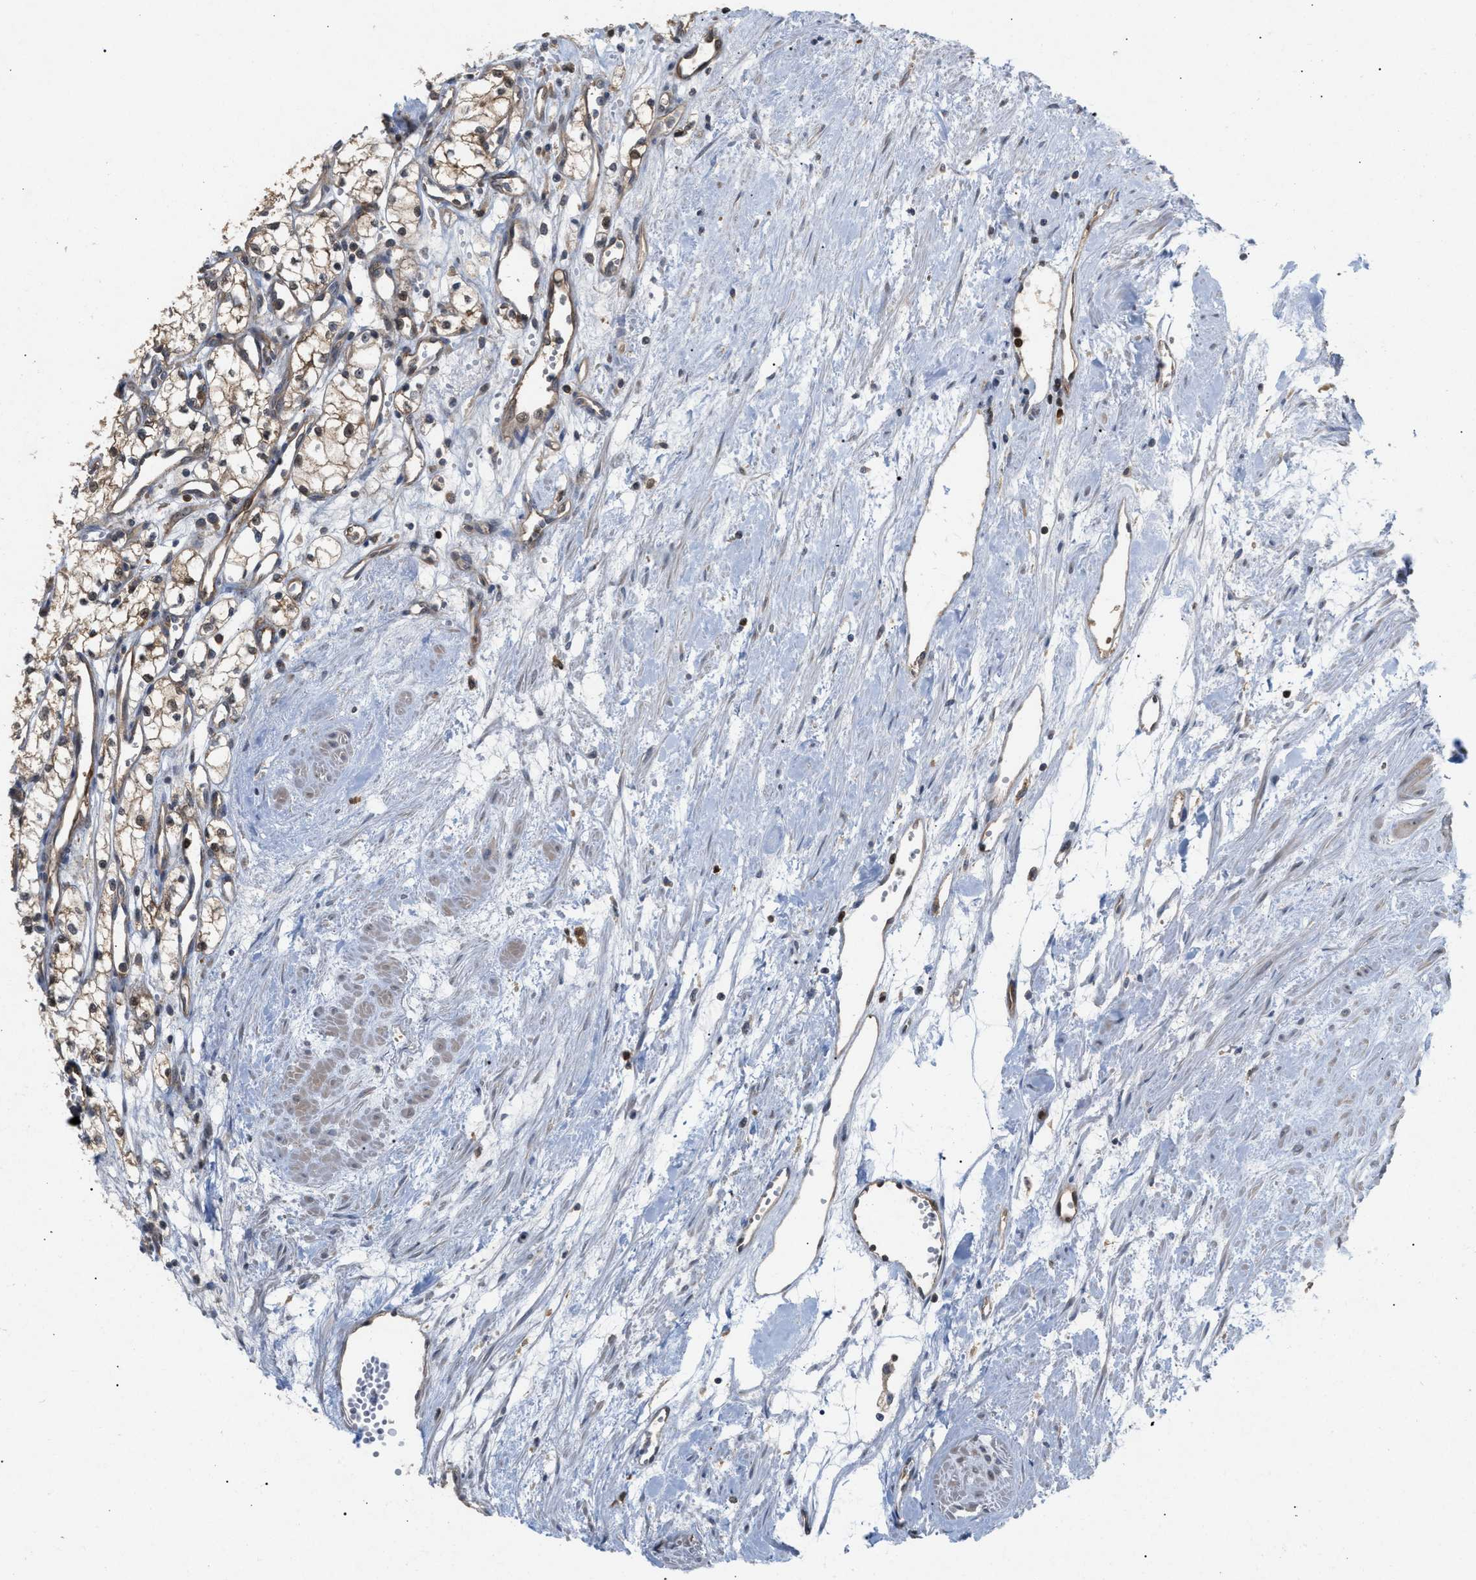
{"staining": {"intensity": "moderate", "quantity": ">75%", "location": "cytoplasmic/membranous,nuclear"}, "tissue": "renal cancer", "cell_type": "Tumor cells", "image_type": "cancer", "snomed": [{"axis": "morphology", "description": "Adenocarcinoma, NOS"}, {"axis": "topography", "description": "Kidney"}], "caption": "Immunohistochemical staining of renal adenocarcinoma exhibits moderate cytoplasmic/membranous and nuclear protein positivity in approximately >75% of tumor cells.", "gene": "GLOD4", "patient": {"sex": "male", "age": 59}}